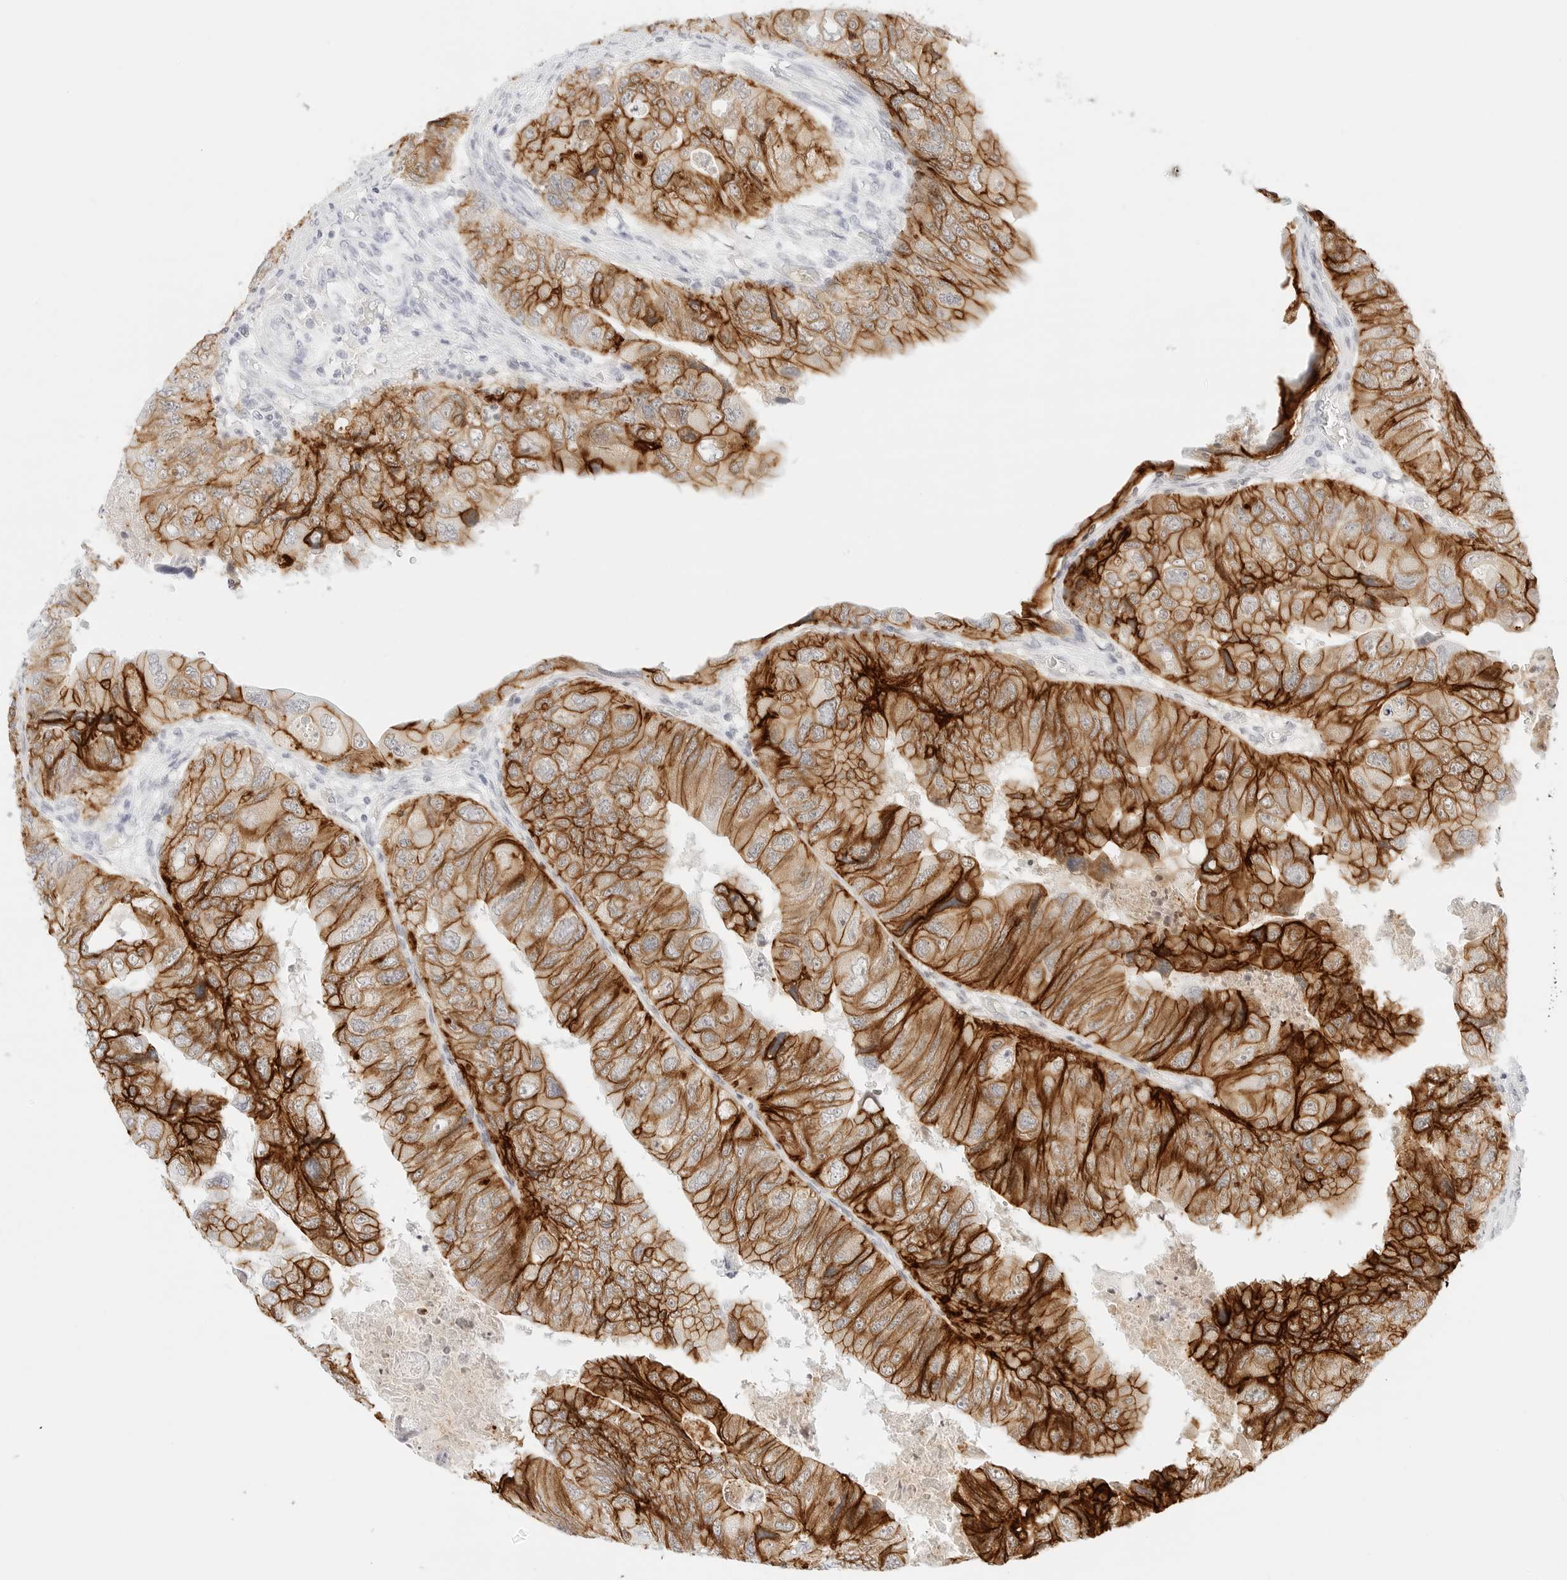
{"staining": {"intensity": "strong", "quantity": ">75%", "location": "cytoplasmic/membranous"}, "tissue": "colorectal cancer", "cell_type": "Tumor cells", "image_type": "cancer", "snomed": [{"axis": "morphology", "description": "Adenocarcinoma, NOS"}, {"axis": "topography", "description": "Rectum"}], "caption": "About >75% of tumor cells in human colorectal adenocarcinoma reveal strong cytoplasmic/membranous protein positivity as visualized by brown immunohistochemical staining.", "gene": "CDH1", "patient": {"sex": "male", "age": 63}}